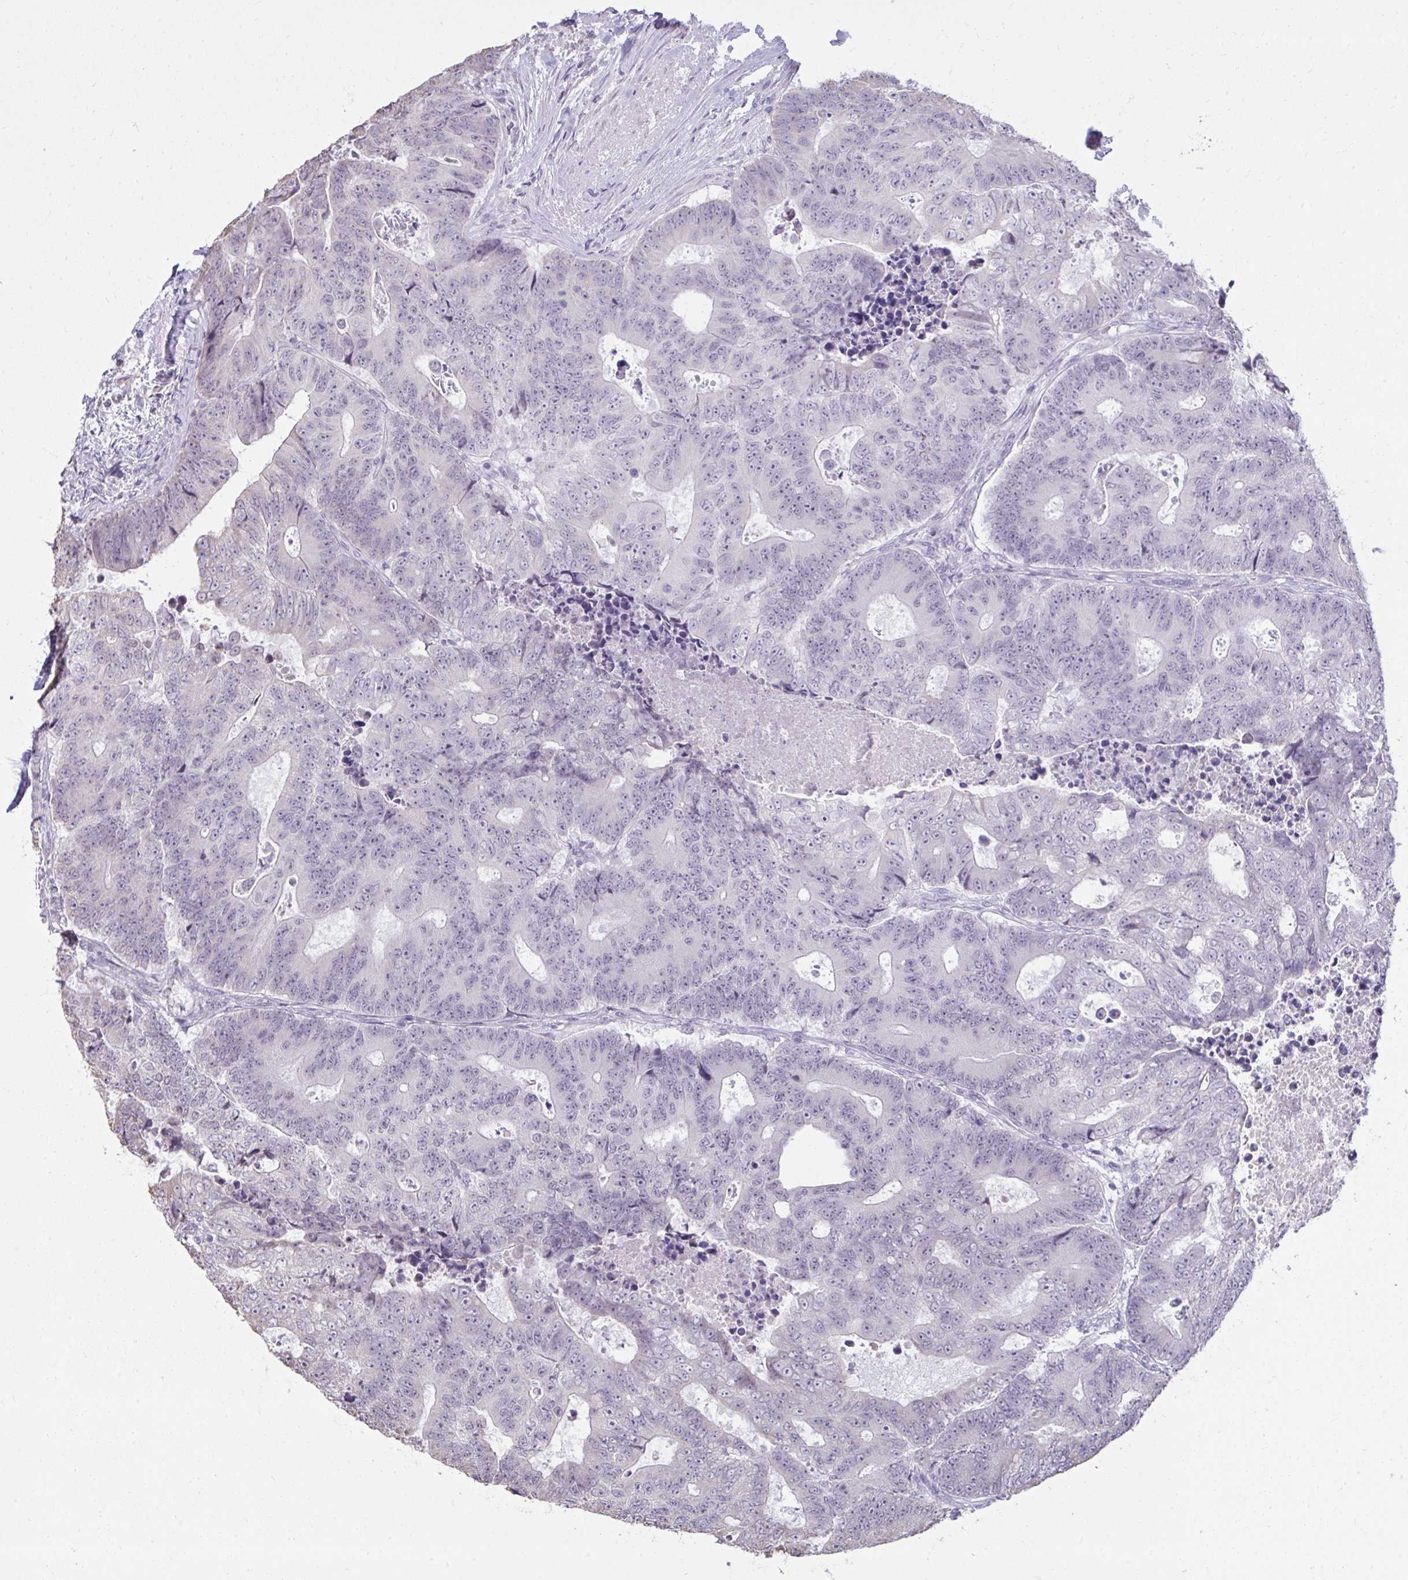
{"staining": {"intensity": "negative", "quantity": "none", "location": "none"}, "tissue": "colorectal cancer", "cell_type": "Tumor cells", "image_type": "cancer", "snomed": [{"axis": "morphology", "description": "Adenocarcinoma, NOS"}, {"axis": "topography", "description": "Colon"}], "caption": "Image shows no protein staining in tumor cells of colorectal cancer tissue. (DAB (3,3'-diaminobenzidine) immunohistochemistry (IHC) with hematoxylin counter stain).", "gene": "NPPA", "patient": {"sex": "female", "age": 48}}